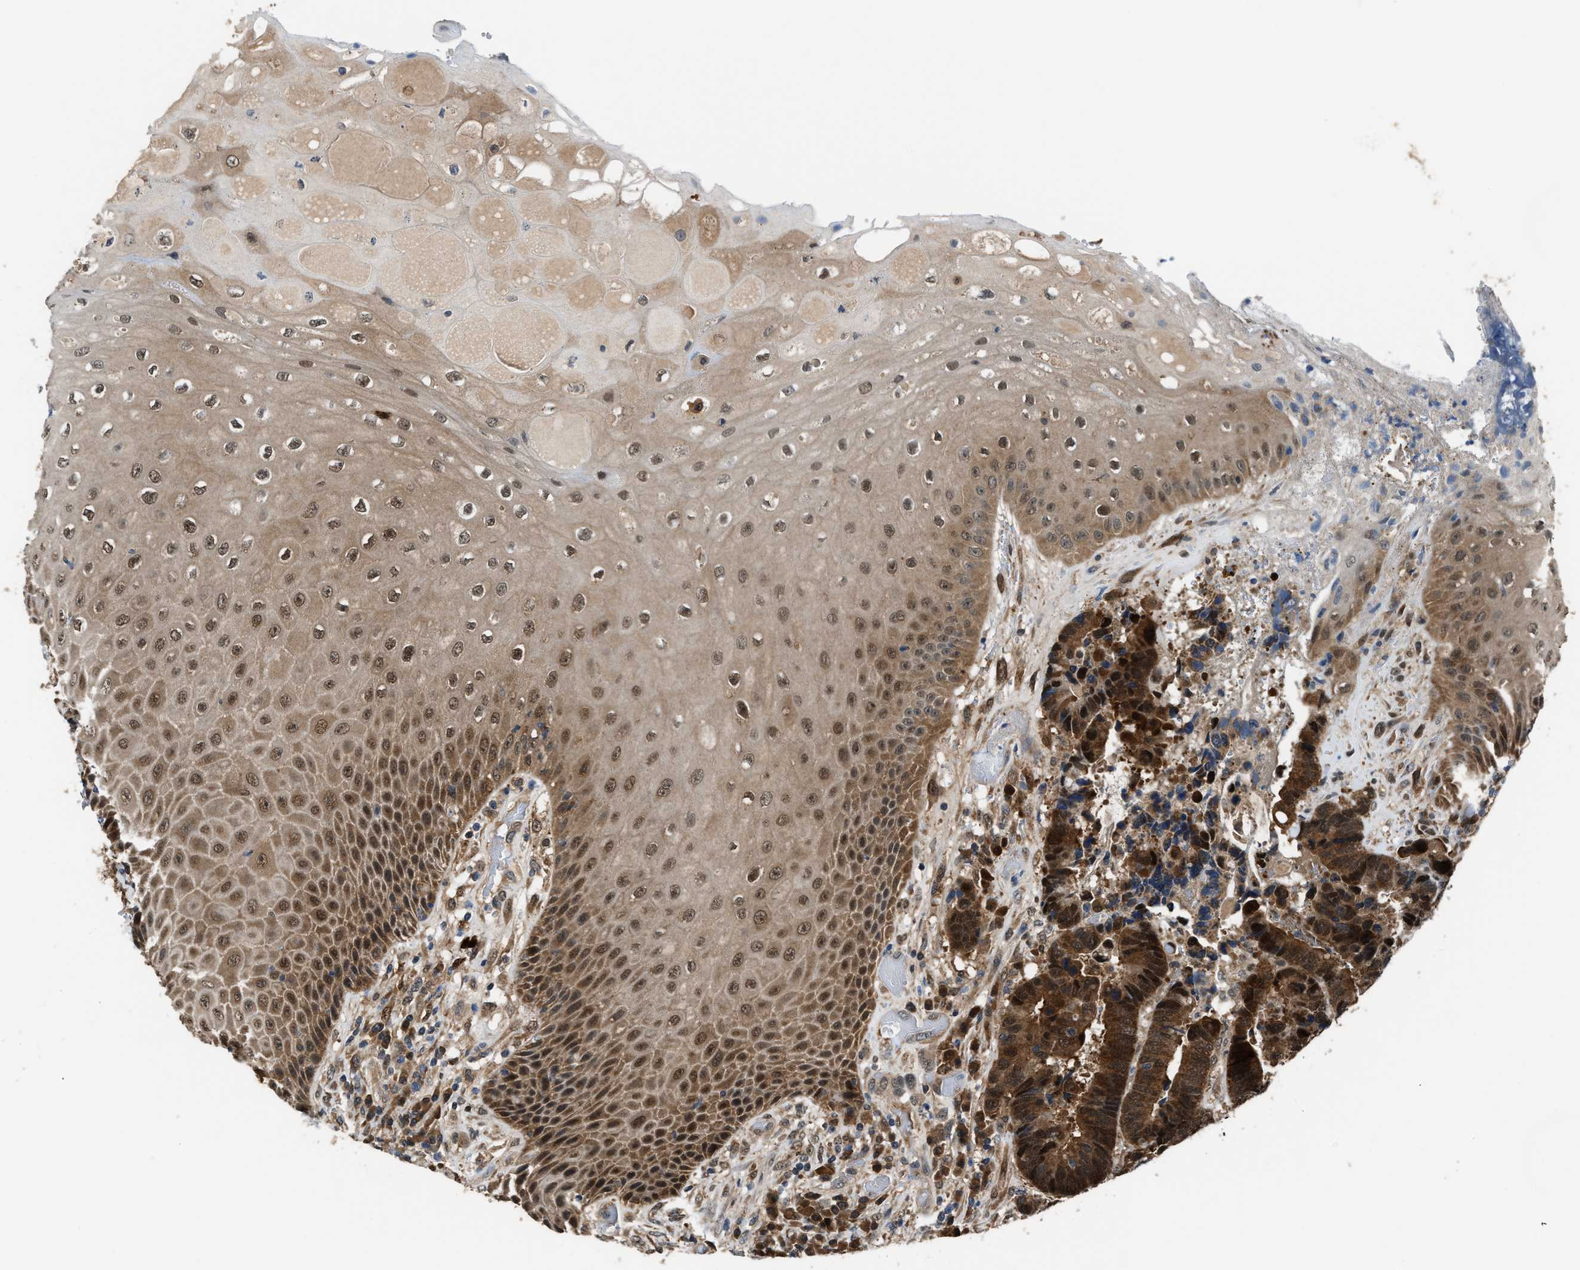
{"staining": {"intensity": "strong", "quantity": ">75%", "location": "cytoplasmic/membranous,nuclear"}, "tissue": "colorectal cancer", "cell_type": "Tumor cells", "image_type": "cancer", "snomed": [{"axis": "morphology", "description": "Adenocarcinoma, NOS"}, {"axis": "topography", "description": "Rectum"}, {"axis": "topography", "description": "Anal"}], "caption": "Colorectal cancer was stained to show a protein in brown. There is high levels of strong cytoplasmic/membranous and nuclear expression in about >75% of tumor cells.", "gene": "PPA1", "patient": {"sex": "female", "age": 89}}